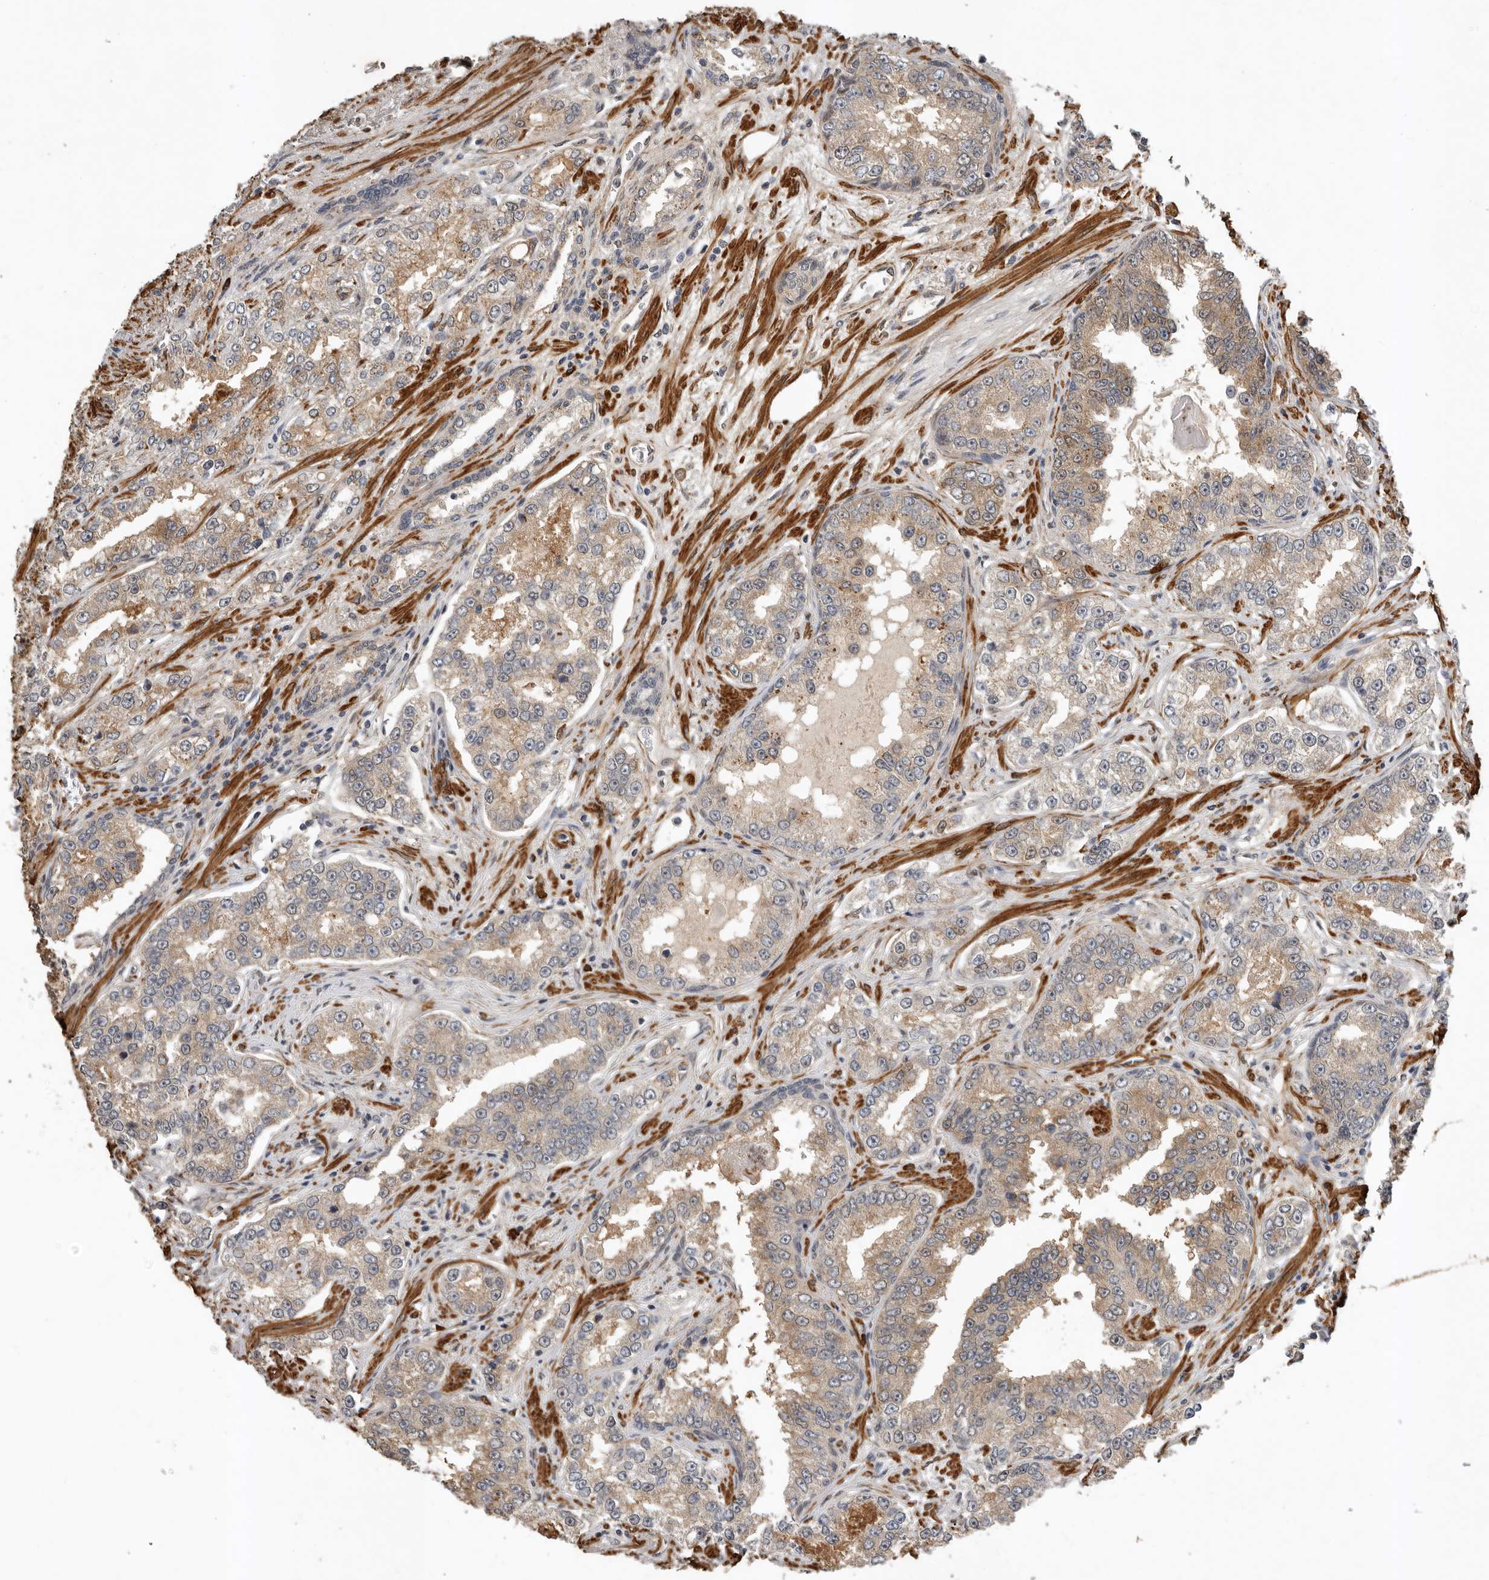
{"staining": {"intensity": "weak", "quantity": ">75%", "location": "cytoplasmic/membranous"}, "tissue": "prostate cancer", "cell_type": "Tumor cells", "image_type": "cancer", "snomed": [{"axis": "morphology", "description": "Normal tissue, NOS"}, {"axis": "morphology", "description": "Adenocarcinoma, High grade"}, {"axis": "topography", "description": "Prostate"}], "caption": "Prostate cancer tissue exhibits weak cytoplasmic/membranous positivity in about >75% of tumor cells, visualized by immunohistochemistry.", "gene": "RNF157", "patient": {"sex": "male", "age": 83}}